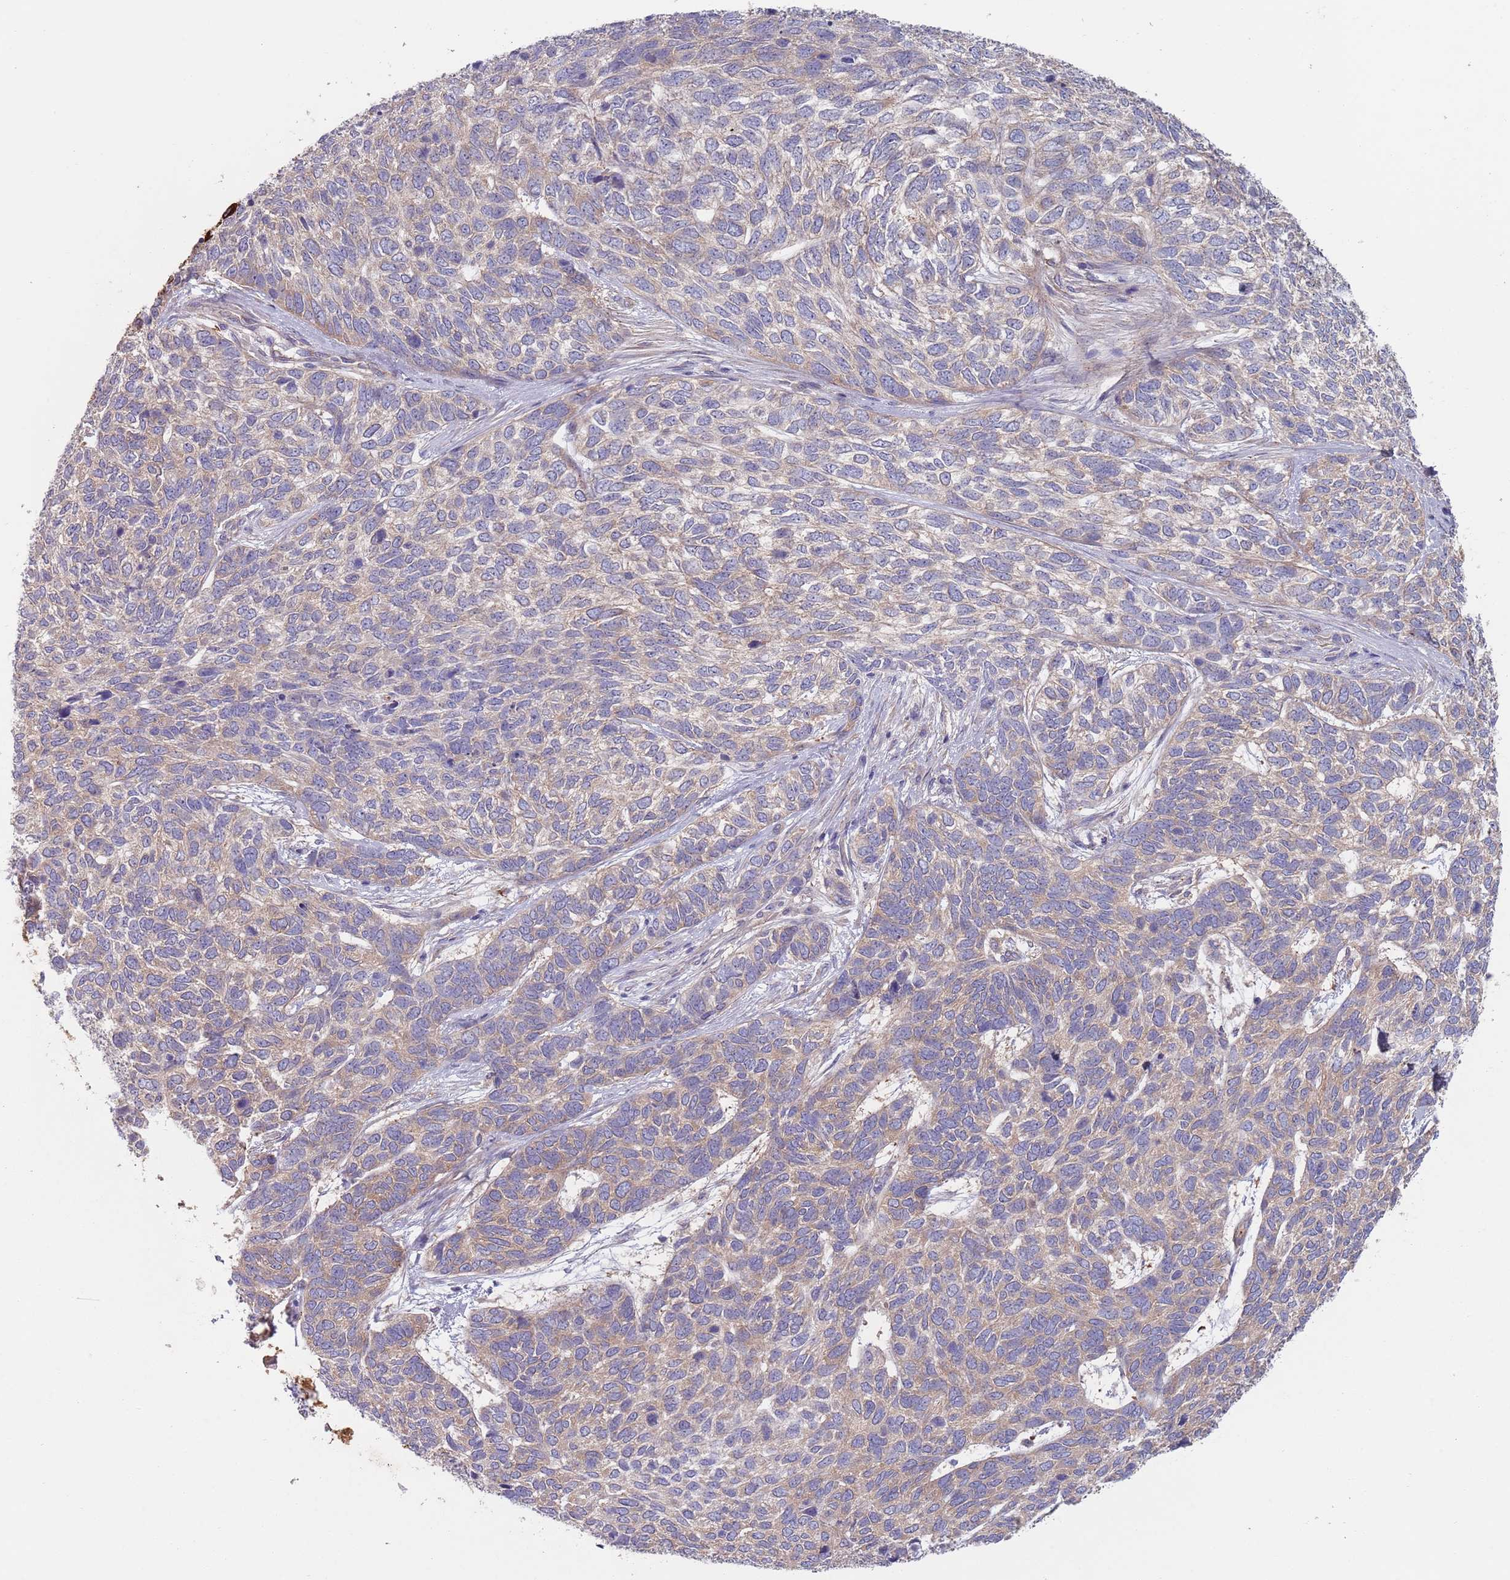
{"staining": {"intensity": "weak", "quantity": "25%-75%", "location": "cytoplasmic/membranous"}, "tissue": "skin cancer", "cell_type": "Tumor cells", "image_type": "cancer", "snomed": [{"axis": "morphology", "description": "Basal cell carcinoma"}, {"axis": "topography", "description": "Skin"}], "caption": "Human basal cell carcinoma (skin) stained with a protein marker reveals weak staining in tumor cells.", "gene": "APPL2", "patient": {"sex": "female", "age": 65}}